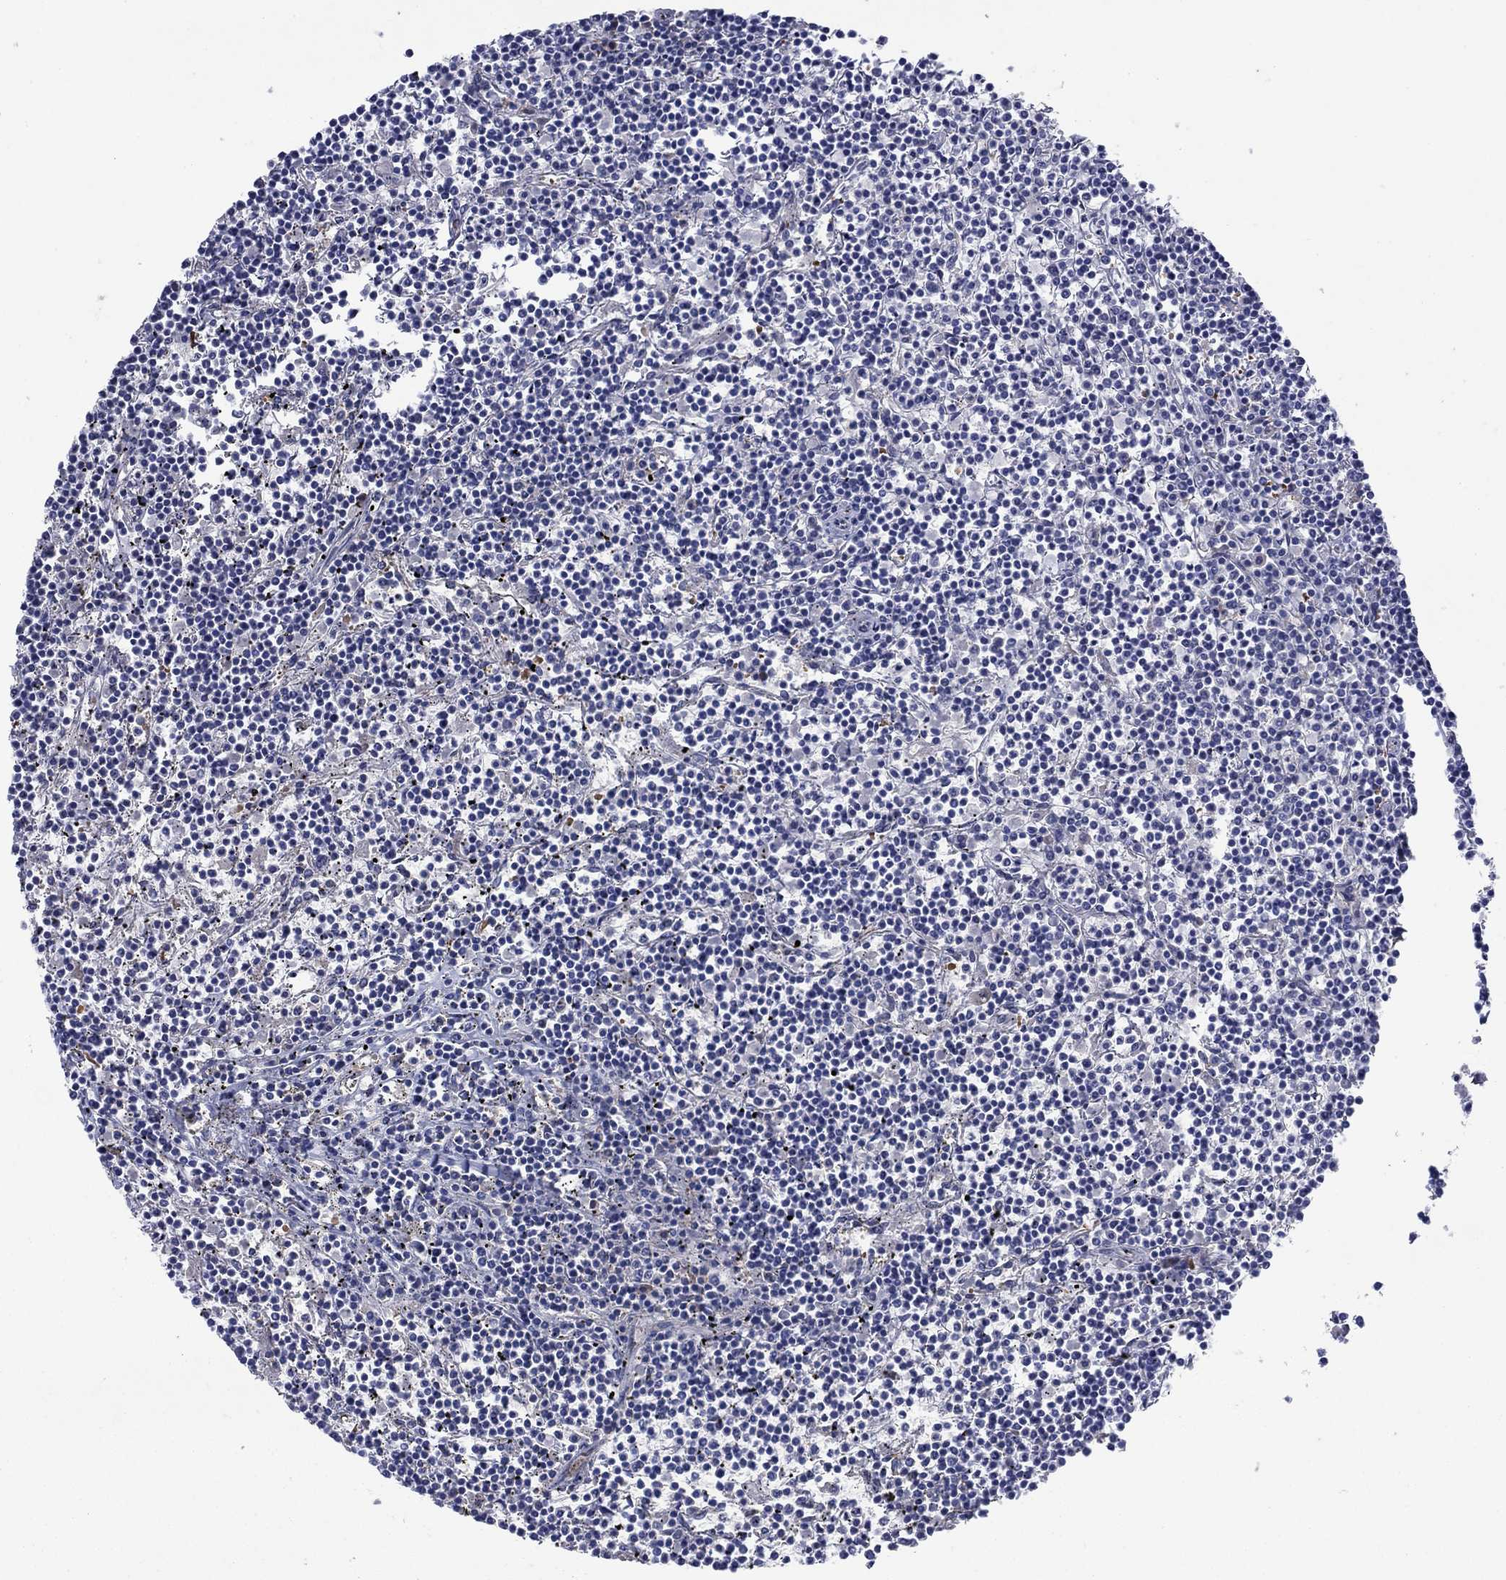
{"staining": {"intensity": "negative", "quantity": "none", "location": "none"}, "tissue": "lymphoma", "cell_type": "Tumor cells", "image_type": "cancer", "snomed": [{"axis": "morphology", "description": "Malignant lymphoma, non-Hodgkin's type, Low grade"}, {"axis": "topography", "description": "Spleen"}], "caption": "Micrograph shows no significant protein expression in tumor cells of low-grade malignant lymphoma, non-Hodgkin's type.", "gene": "PLCL2", "patient": {"sex": "female", "age": 19}}